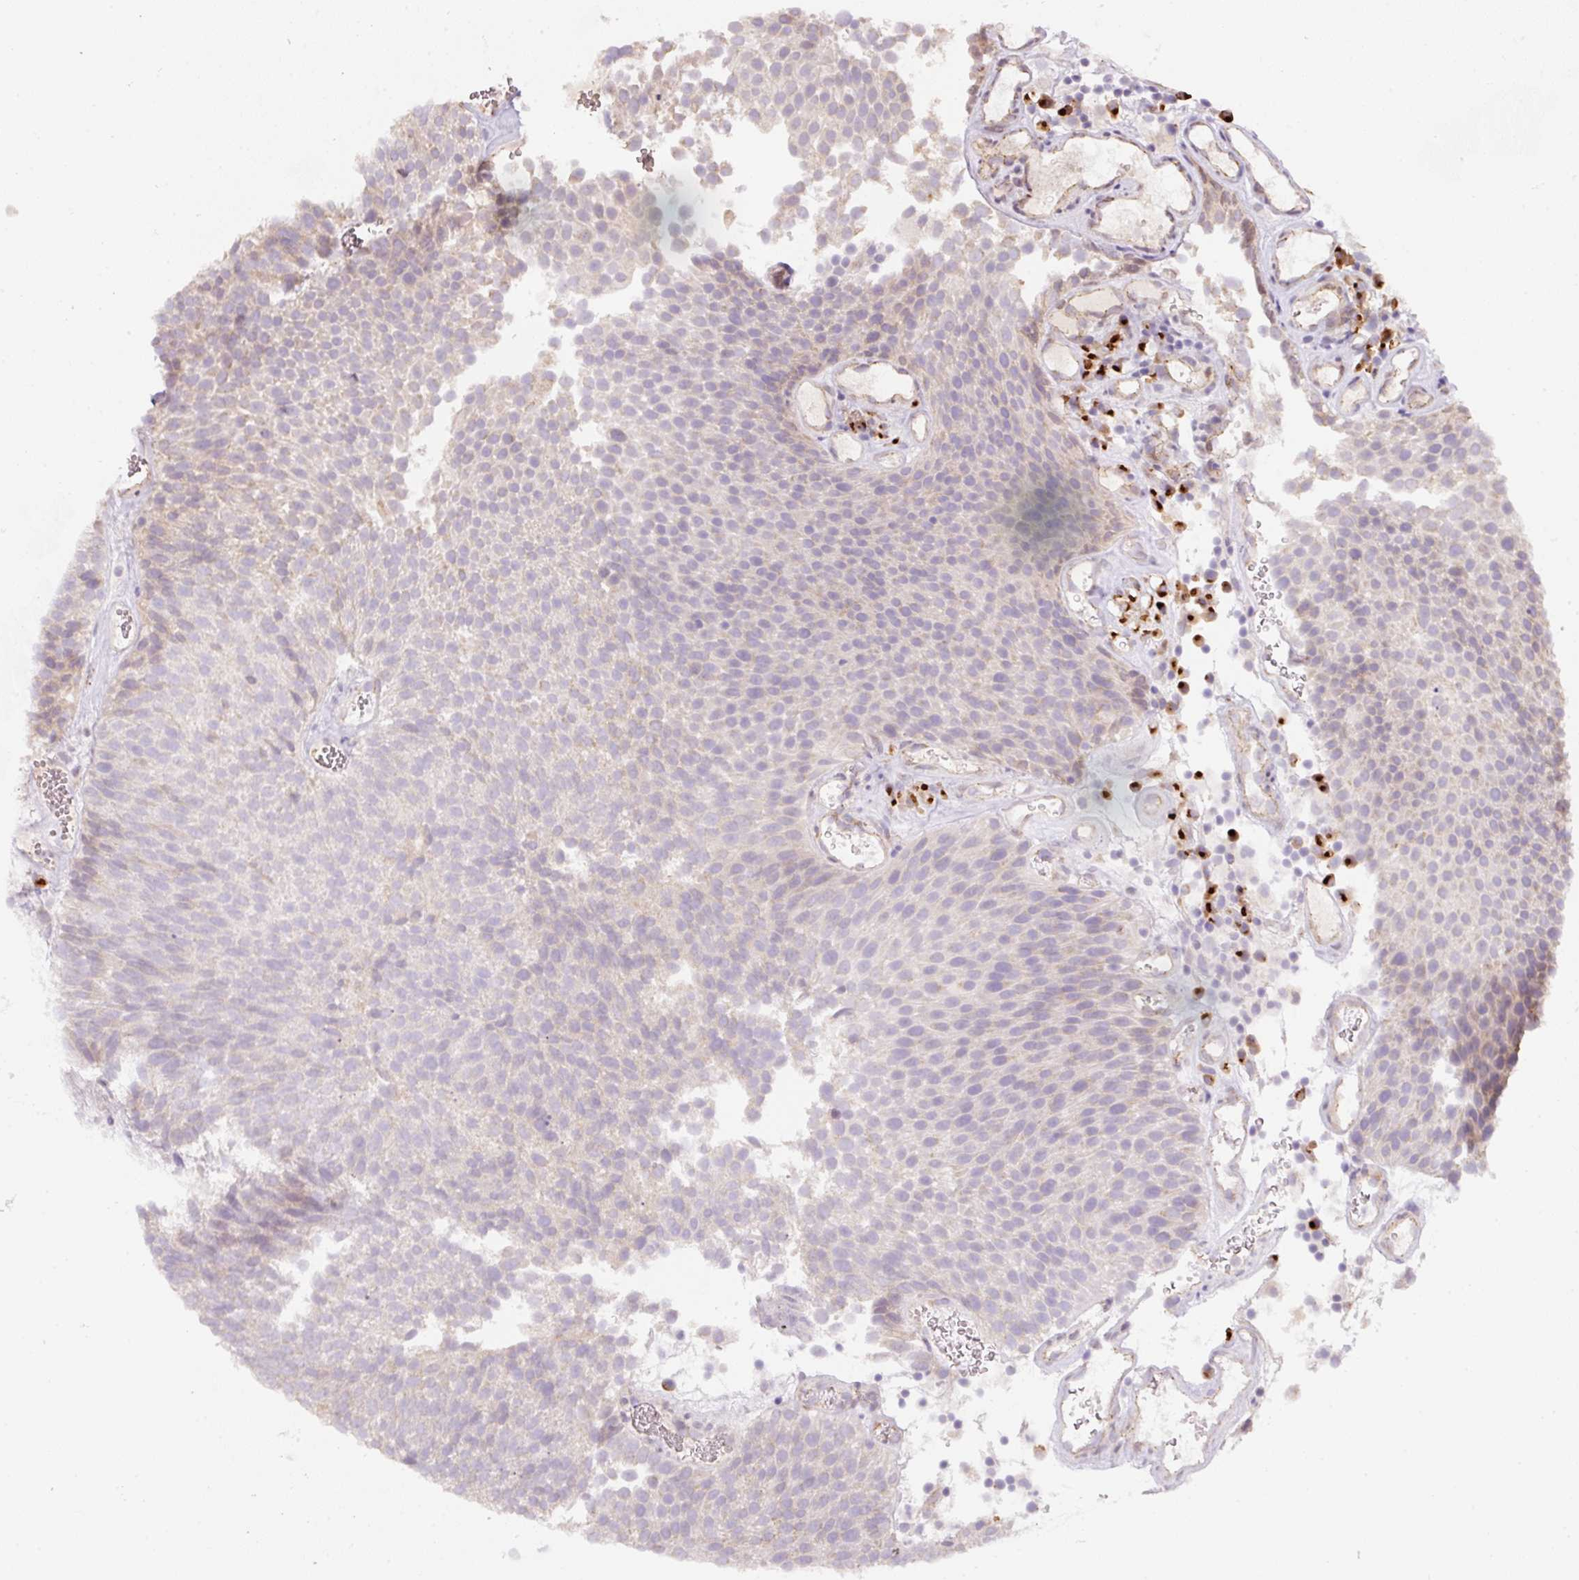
{"staining": {"intensity": "negative", "quantity": "none", "location": "none"}, "tissue": "urothelial cancer", "cell_type": "Tumor cells", "image_type": "cancer", "snomed": [{"axis": "morphology", "description": "Urothelial carcinoma, Low grade"}, {"axis": "topography", "description": "Urinary bladder"}], "caption": "This histopathology image is of urothelial cancer stained with immunohistochemistry to label a protein in brown with the nuclei are counter-stained blue. There is no expression in tumor cells.", "gene": "NBPF11", "patient": {"sex": "female", "age": 79}}